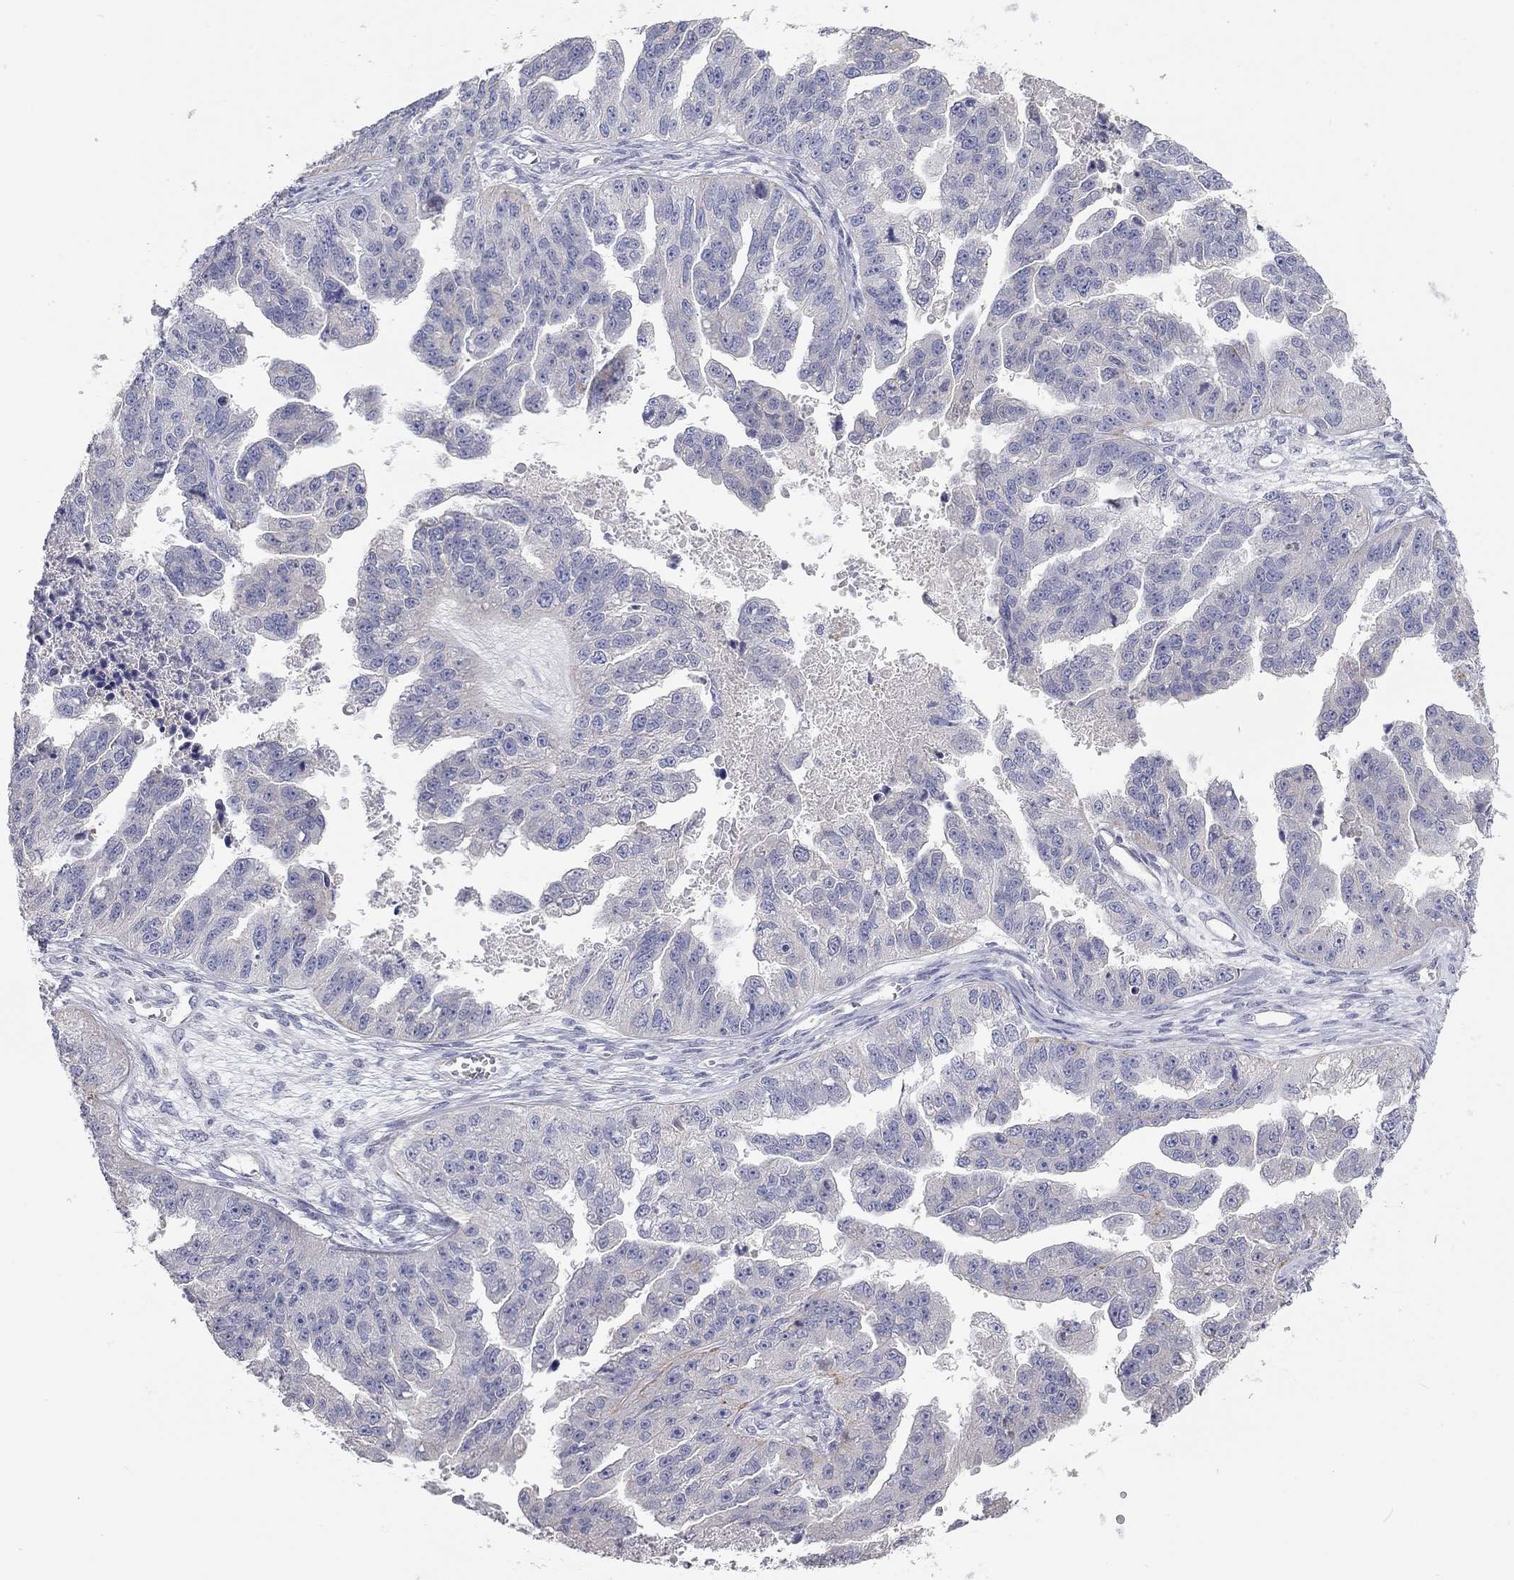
{"staining": {"intensity": "negative", "quantity": "none", "location": "none"}, "tissue": "ovarian cancer", "cell_type": "Tumor cells", "image_type": "cancer", "snomed": [{"axis": "morphology", "description": "Cystadenocarcinoma, serous, NOS"}, {"axis": "topography", "description": "Ovary"}], "caption": "Ovarian cancer (serous cystadenocarcinoma) was stained to show a protein in brown. There is no significant staining in tumor cells. (DAB (3,3'-diaminobenzidine) immunohistochemistry (IHC) visualized using brightfield microscopy, high magnification).", "gene": "PAPSS2", "patient": {"sex": "female", "age": 58}}